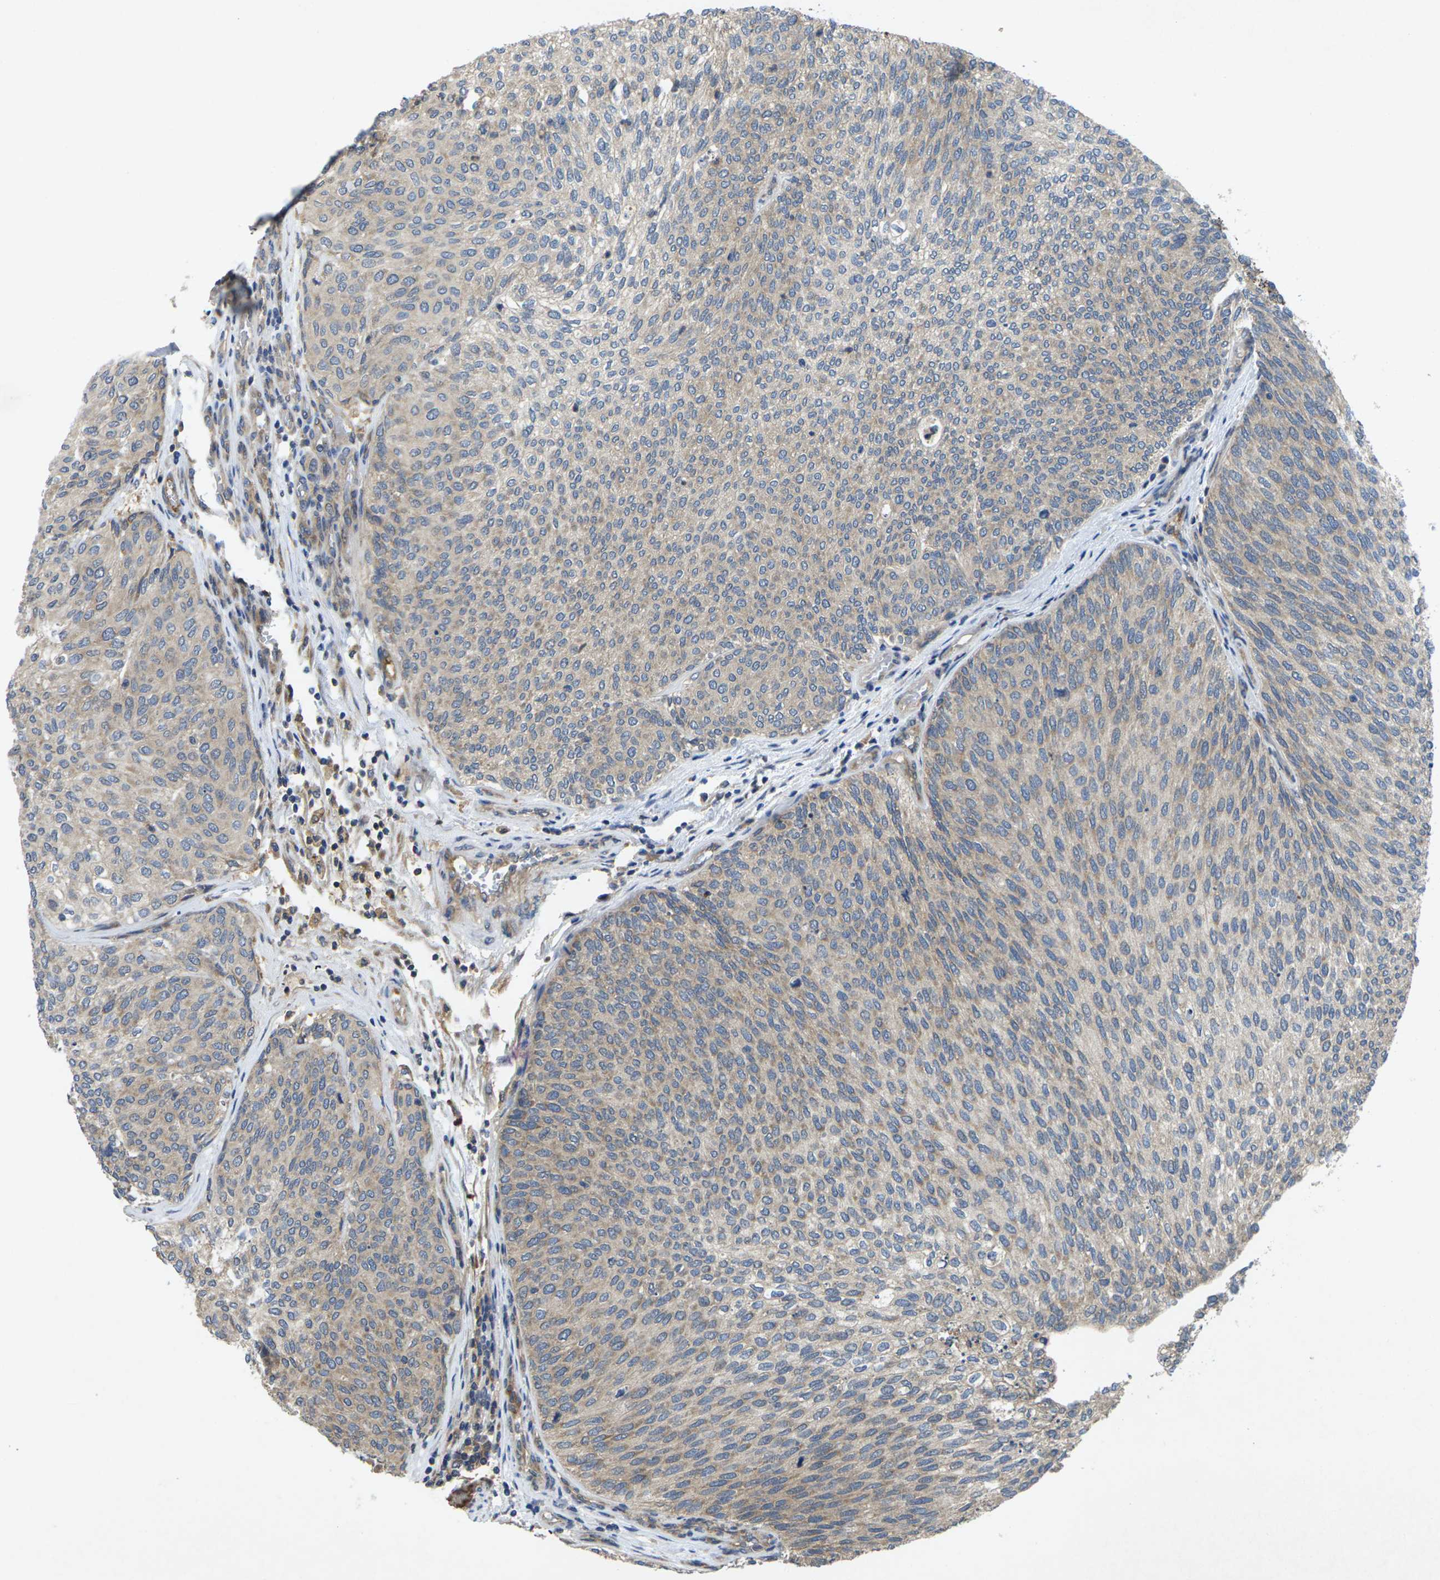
{"staining": {"intensity": "weak", "quantity": "25%-75%", "location": "cytoplasmic/membranous"}, "tissue": "urothelial cancer", "cell_type": "Tumor cells", "image_type": "cancer", "snomed": [{"axis": "morphology", "description": "Urothelial carcinoma, Low grade"}, {"axis": "topography", "description": "Urinary bladder"}], "caption": "This micrograph exhibits urothelial cancer stained with immunohistochemistry (IHC) to label a protein in brown. The cytoplasmic/membranous of tumor cells show weak positivity for the protein. Nuclei are counter-stained blue.", "gene": "KIF1B", "patient": {"sex": "female", "age": 79}}